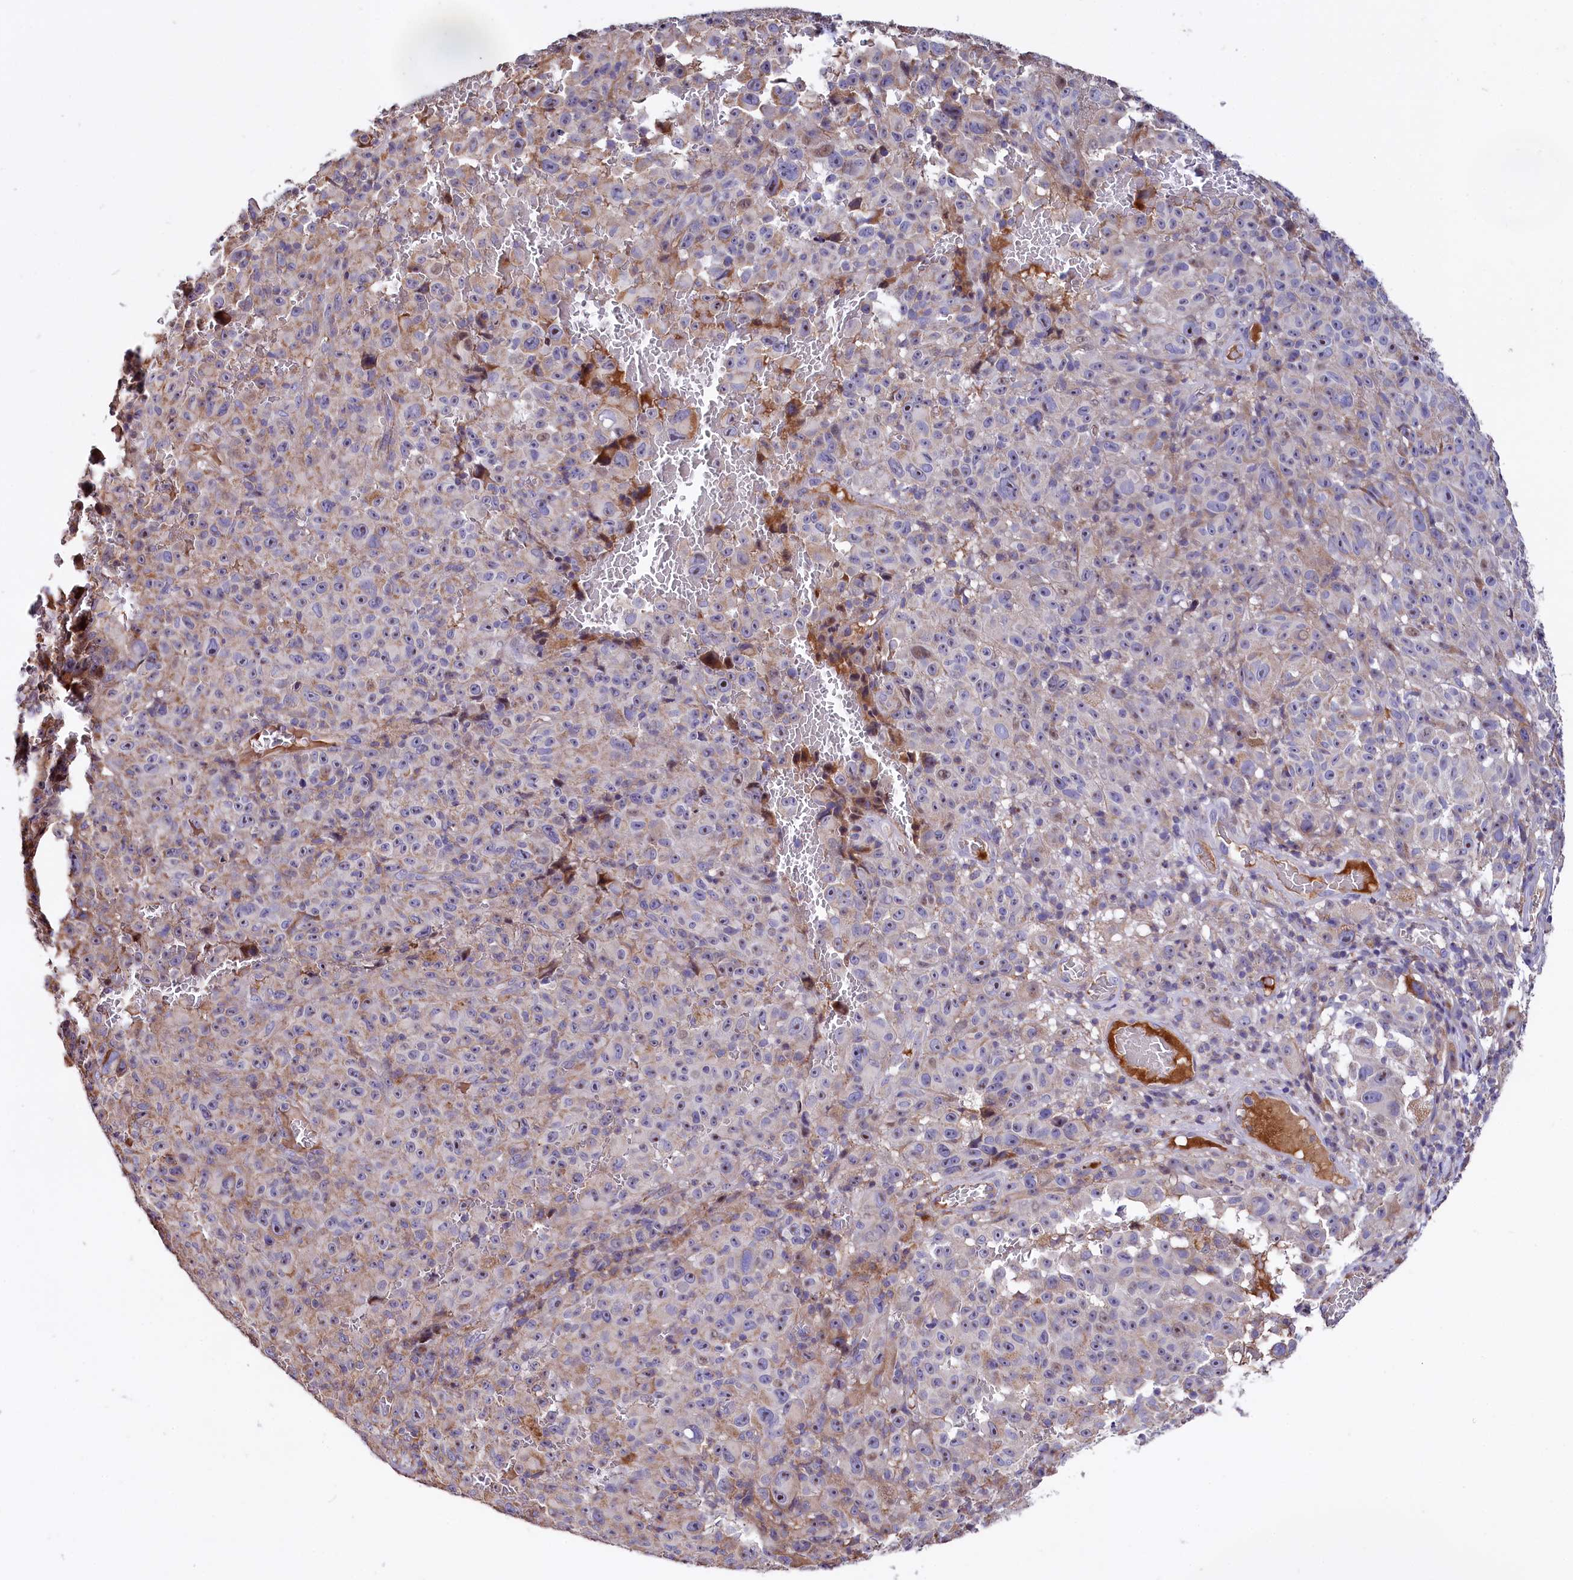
{"staining": {"intensity": "moderate", "quantity": "<25%", "location": "cytoplasmic/membranous,nuclear"}, "tissue": "melanoma", "cell_type": "Tumor cells", "image_type": "cancer", "snomed": [{"axis": "morphology", "description": "Malignant melanoma, NOS"}, {"axis": "topography", "description": "Skin"}], "caption": "This photomicrograph exhibits malignant melanoma stained with IHC to label a protein in brown. The cytoplasmic/membranous and nuclear of tumor cells show moderate positivity for the protein. Nuclei are counter-stained blue.", "gene": "RPUSD3", "patient": {"sex": "female", "age": 82}}